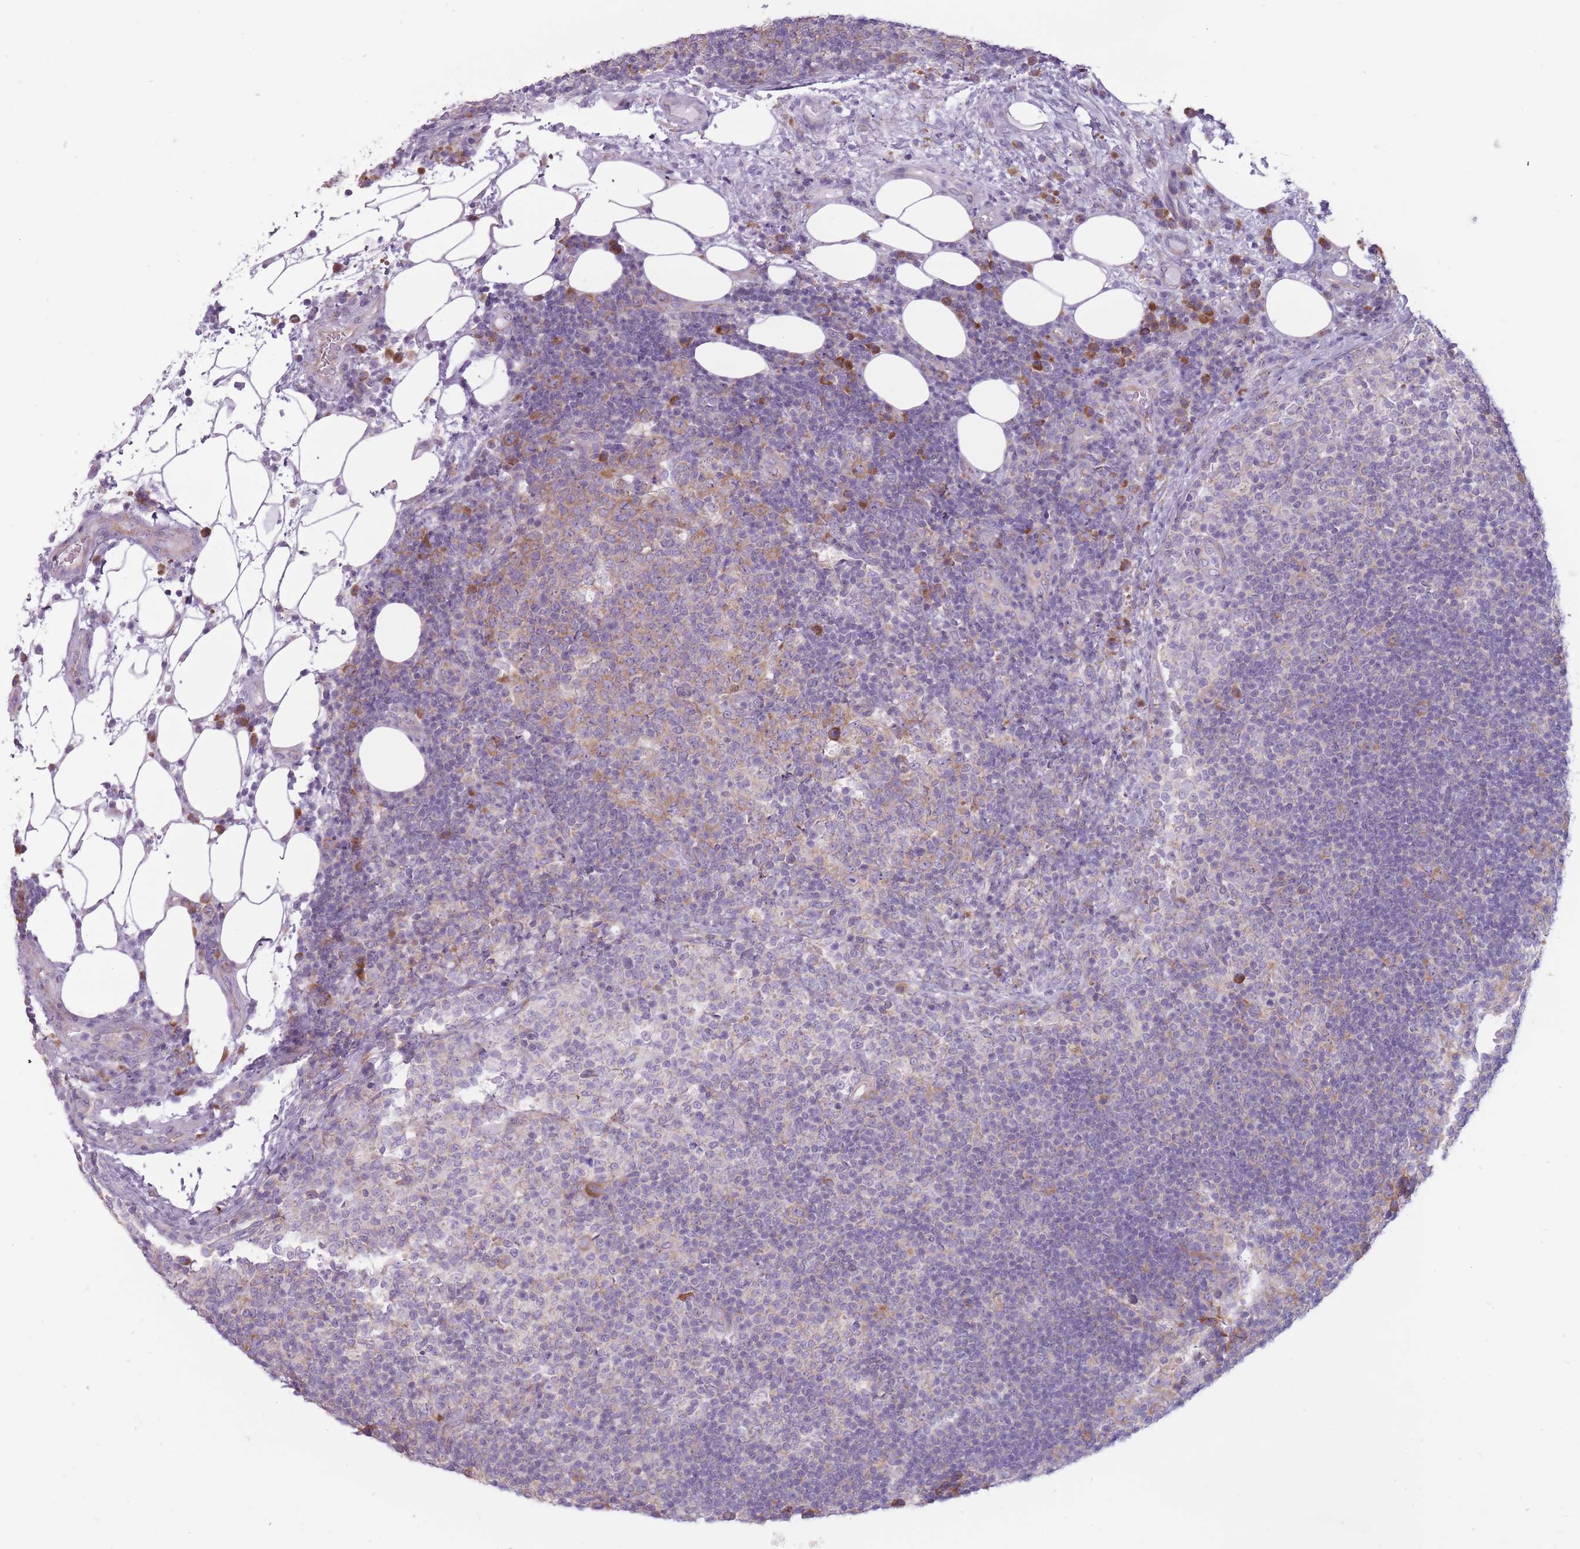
{"staining": {"intensity": "moderate", "quantity": "<25%", "location": "cytoplasmic/membranous"}, "tissue": "lymph node", "cell_type": "Germinal center cells", "image_type": "normal", "snomed": [{"axis": "morphology", "description": "Normal tissue, NOS"}, {"axis": "topography", "description": "Lymph node"}], "caption": "An IHC image of benign tissue is shown. Protein staining in brown labels moderate cytoplasmic/membranous positivity in lymph node within germinal center cells. (brown staining indicates protein expression, while blue staining denotes nuclei).", "gene": "RPL18", "patient": {"sex": "female", "age": 31}}